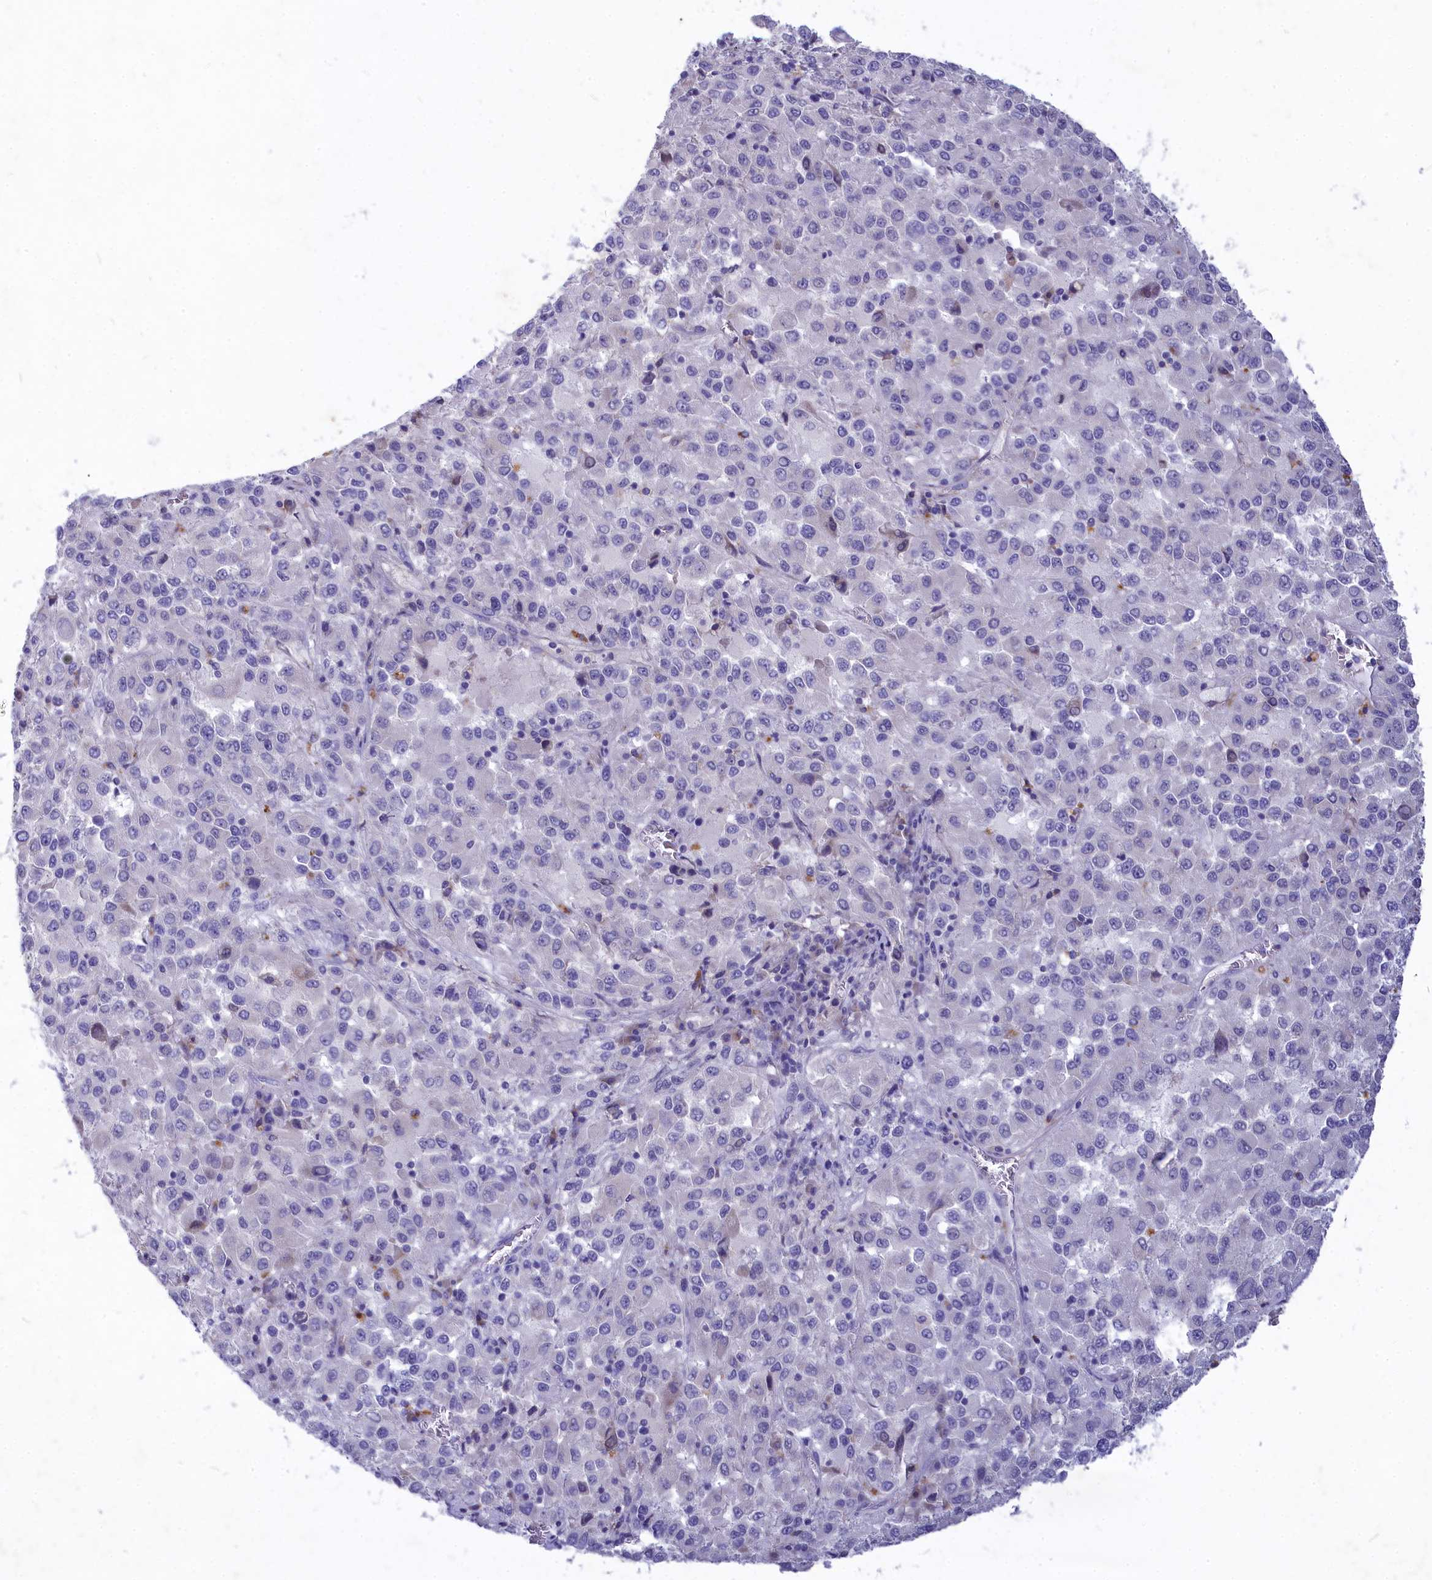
{"staining": {"intensity": "negative", "quantity": "none", "location": "none"}, "tissue": "melanoma", "cell_type": "Tumor cells", "image_type": "cancer", "snomed": [{"axis": "morphology", "description": "Malignant melanoma, Metastatic site"}, {"axis": "topography", "description": "Lung"}], "caption": "High power microscopy histopathology image of an immunohistochemistry image of malignant melanoma (metastatic site), revealing no significant expression in tumor cells.", "gene": "DEFB119", "patient": {"sex": "male", "age": 64}}